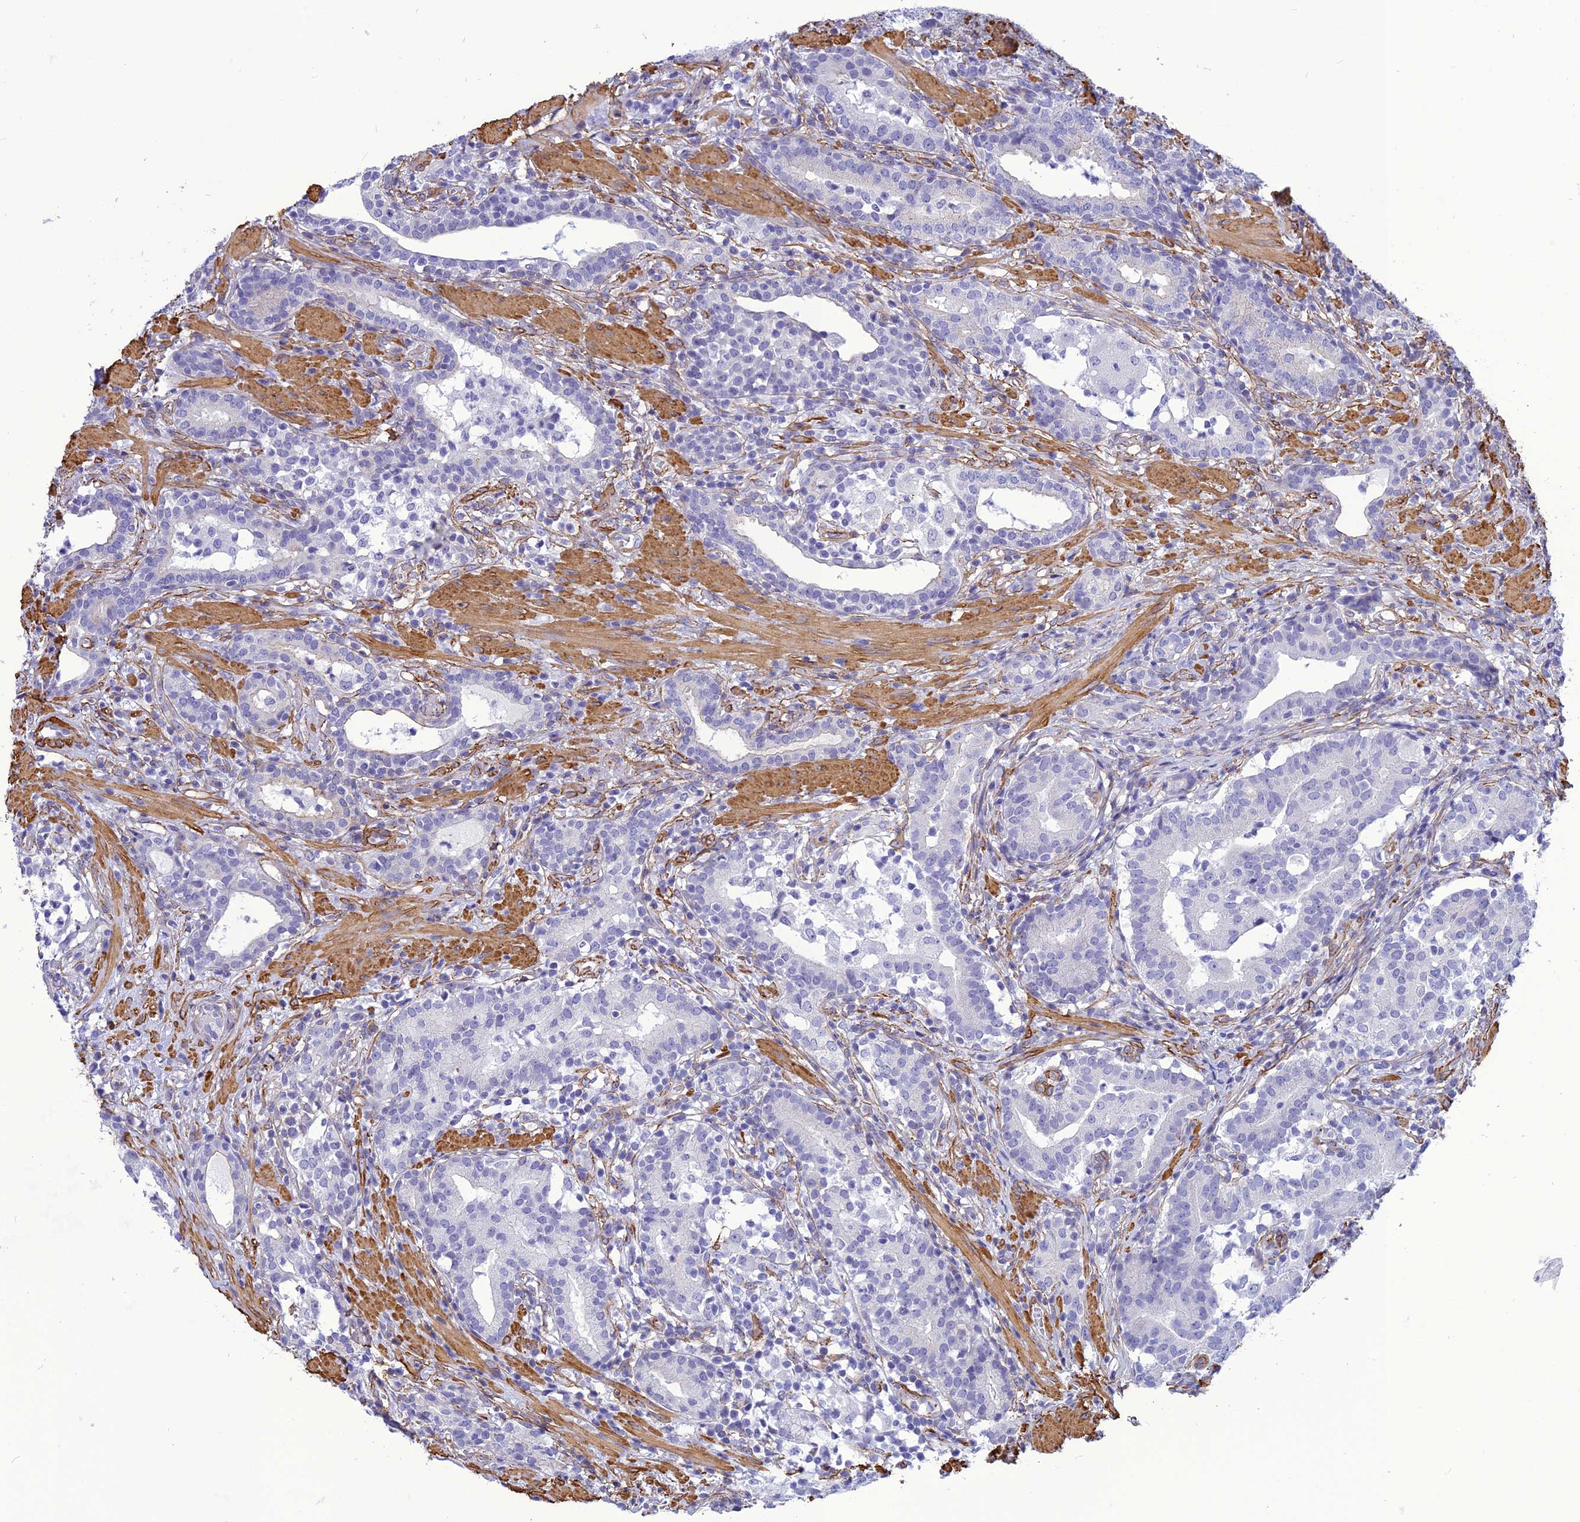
{"staining": {"intensity": "negative", "quantity": "none", "location": "none"}, "tissue": "prostate cancer", "cell_type": "Tumor cells", "image_type": "cancer", "snomed": [{"axis": "morphology", "description": "Adenocarcinoma, High grade"}, {"axis": "topography", "description": "Prostate"}], "caption": "Immunohistochemistry (IHC) of high-grade adenocarcinoma (prostate) shows no positivity in tumor cells.", "gene": "NKD1", "patient": {"sex": "male", "age": 67}}